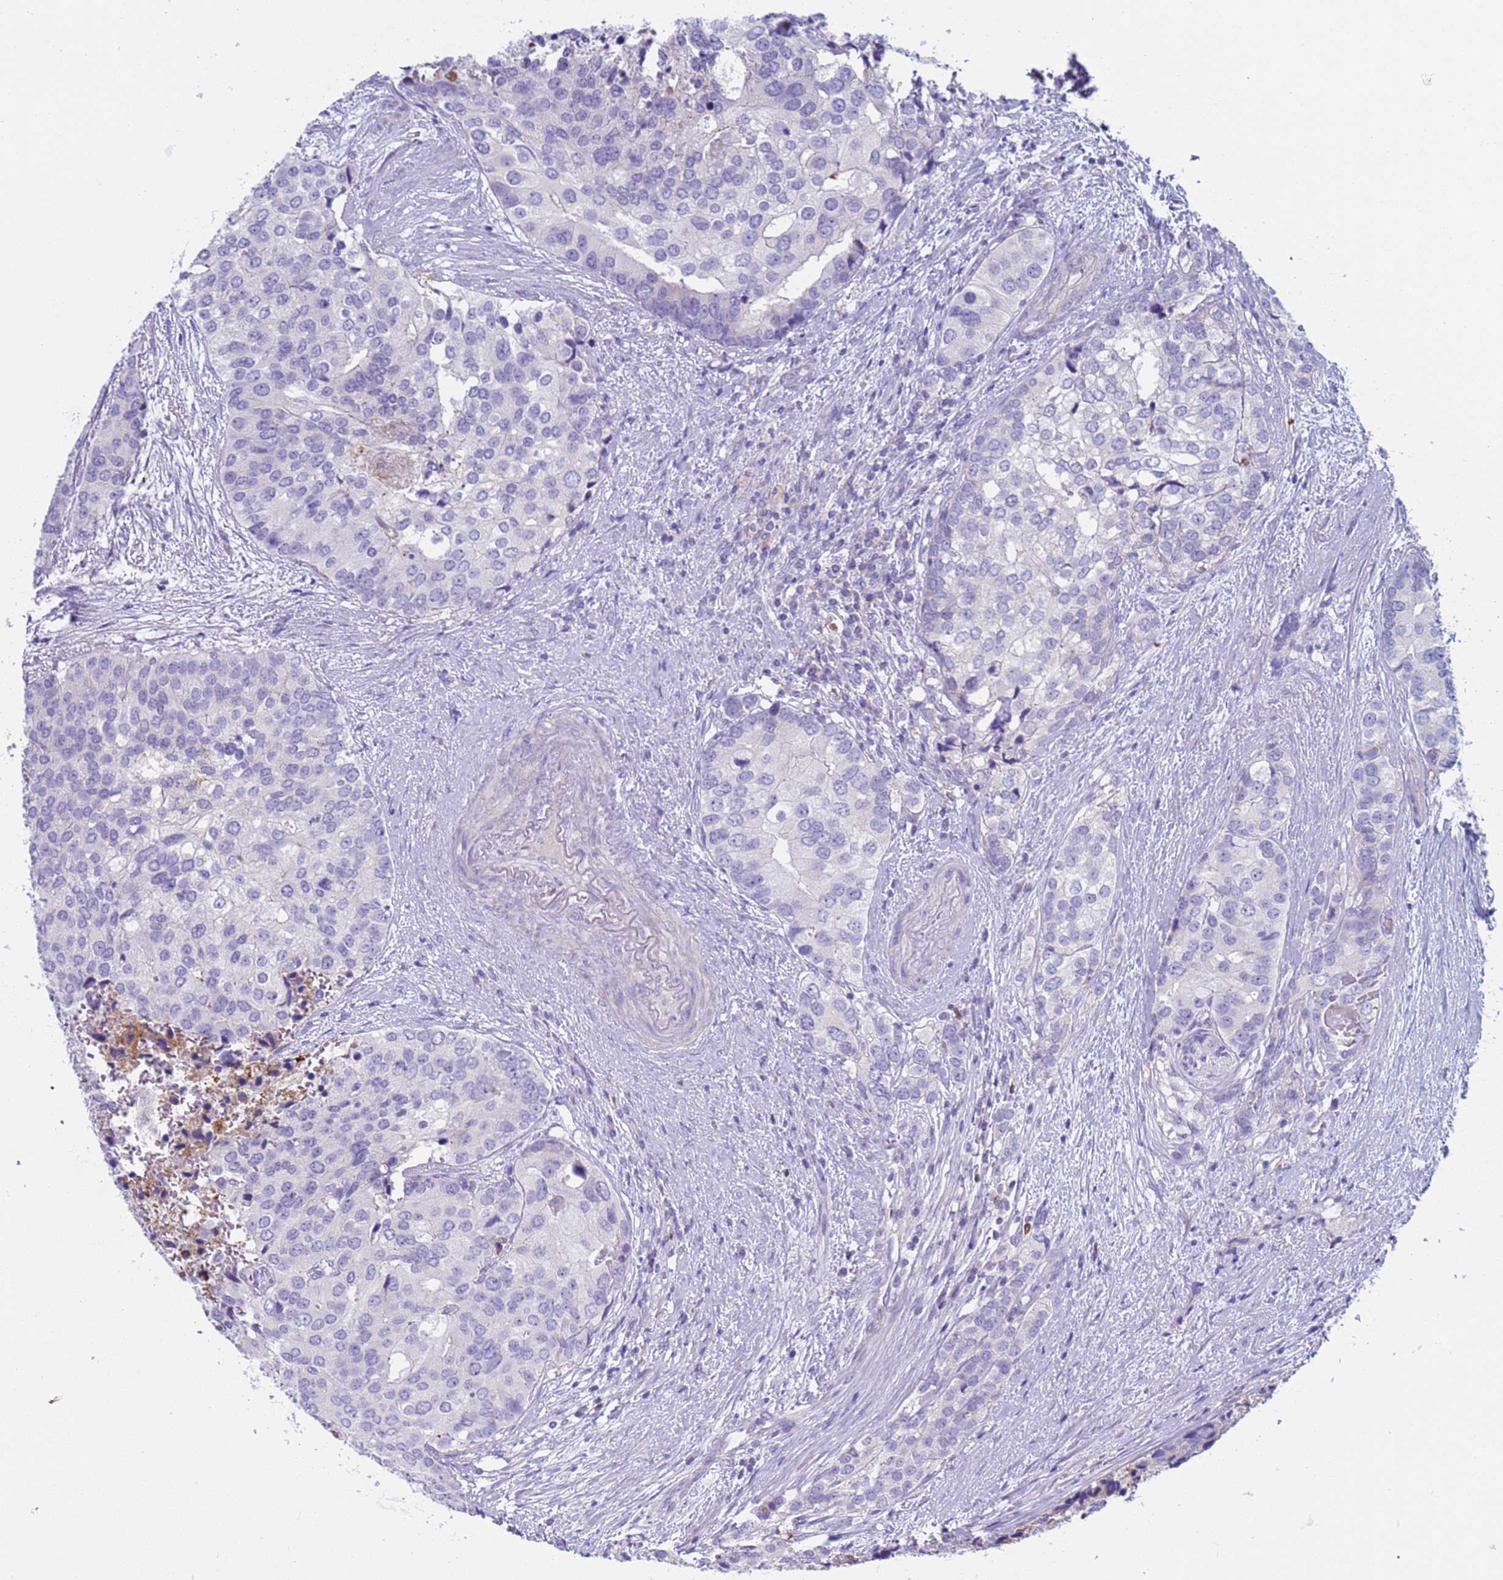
{"staining": {"intensity": "negative", "quantity": "none", "location": "none"}, "tissue": "prostate cancer", "cell_type": "Tumor cells", "image_type": "cancer", "snomed": [{"axis": "morphology", "description": "Adenocarcinoma, High grade"}, {"axis": "topography", "description": "Prostate"}], "caption": "The image demonstrates no staining of tumor cells in prostate cancer.", "gene": "C4orf46", "patient": {"sex": "male", "age": 62}}